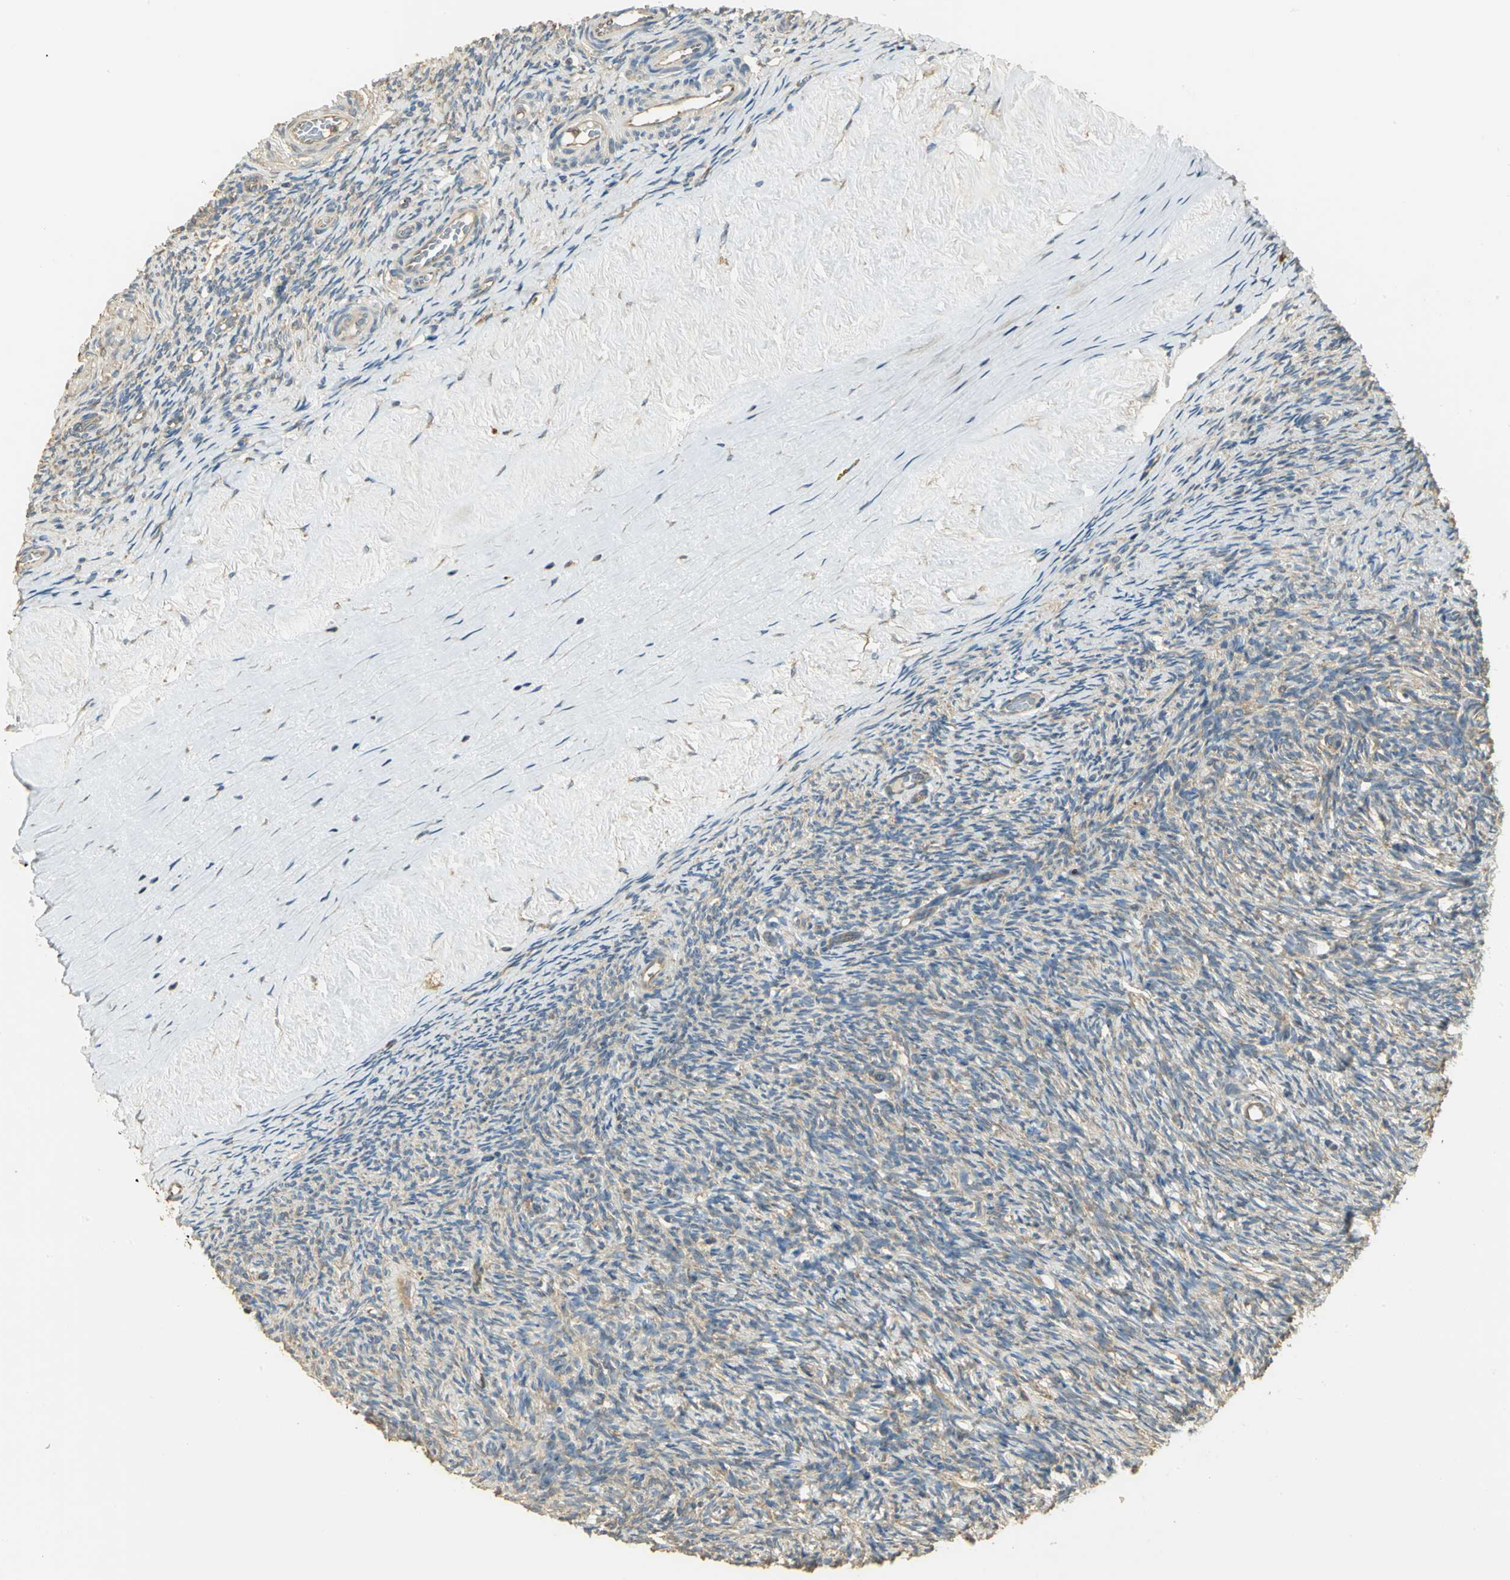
{"staining": {"intensity": "moderate", "quantity": "25%-75%", "location": "cytoplasmic/membranous"}, "tissue": "ovary", "cell_type": "Ovarian stroma cells", "image_type": "normal", "snomed": [{"axis": "morphology", "description": "Normal tissue, NOS"}, {"axis": "topography", "description": "Ovary"}], "caption": "IHC (DAB (3,3'-diaminobenzidine)) staining of unremarkable human ovary reveals moderate cytoplasmic/membranous protein expression in about 25%-75% of ovarian stroma cells. (Brightfield microscopy of DAB IHC at high magnification).", "gene": "RARS1", "patient": {"sex": "female", "age": 60}}